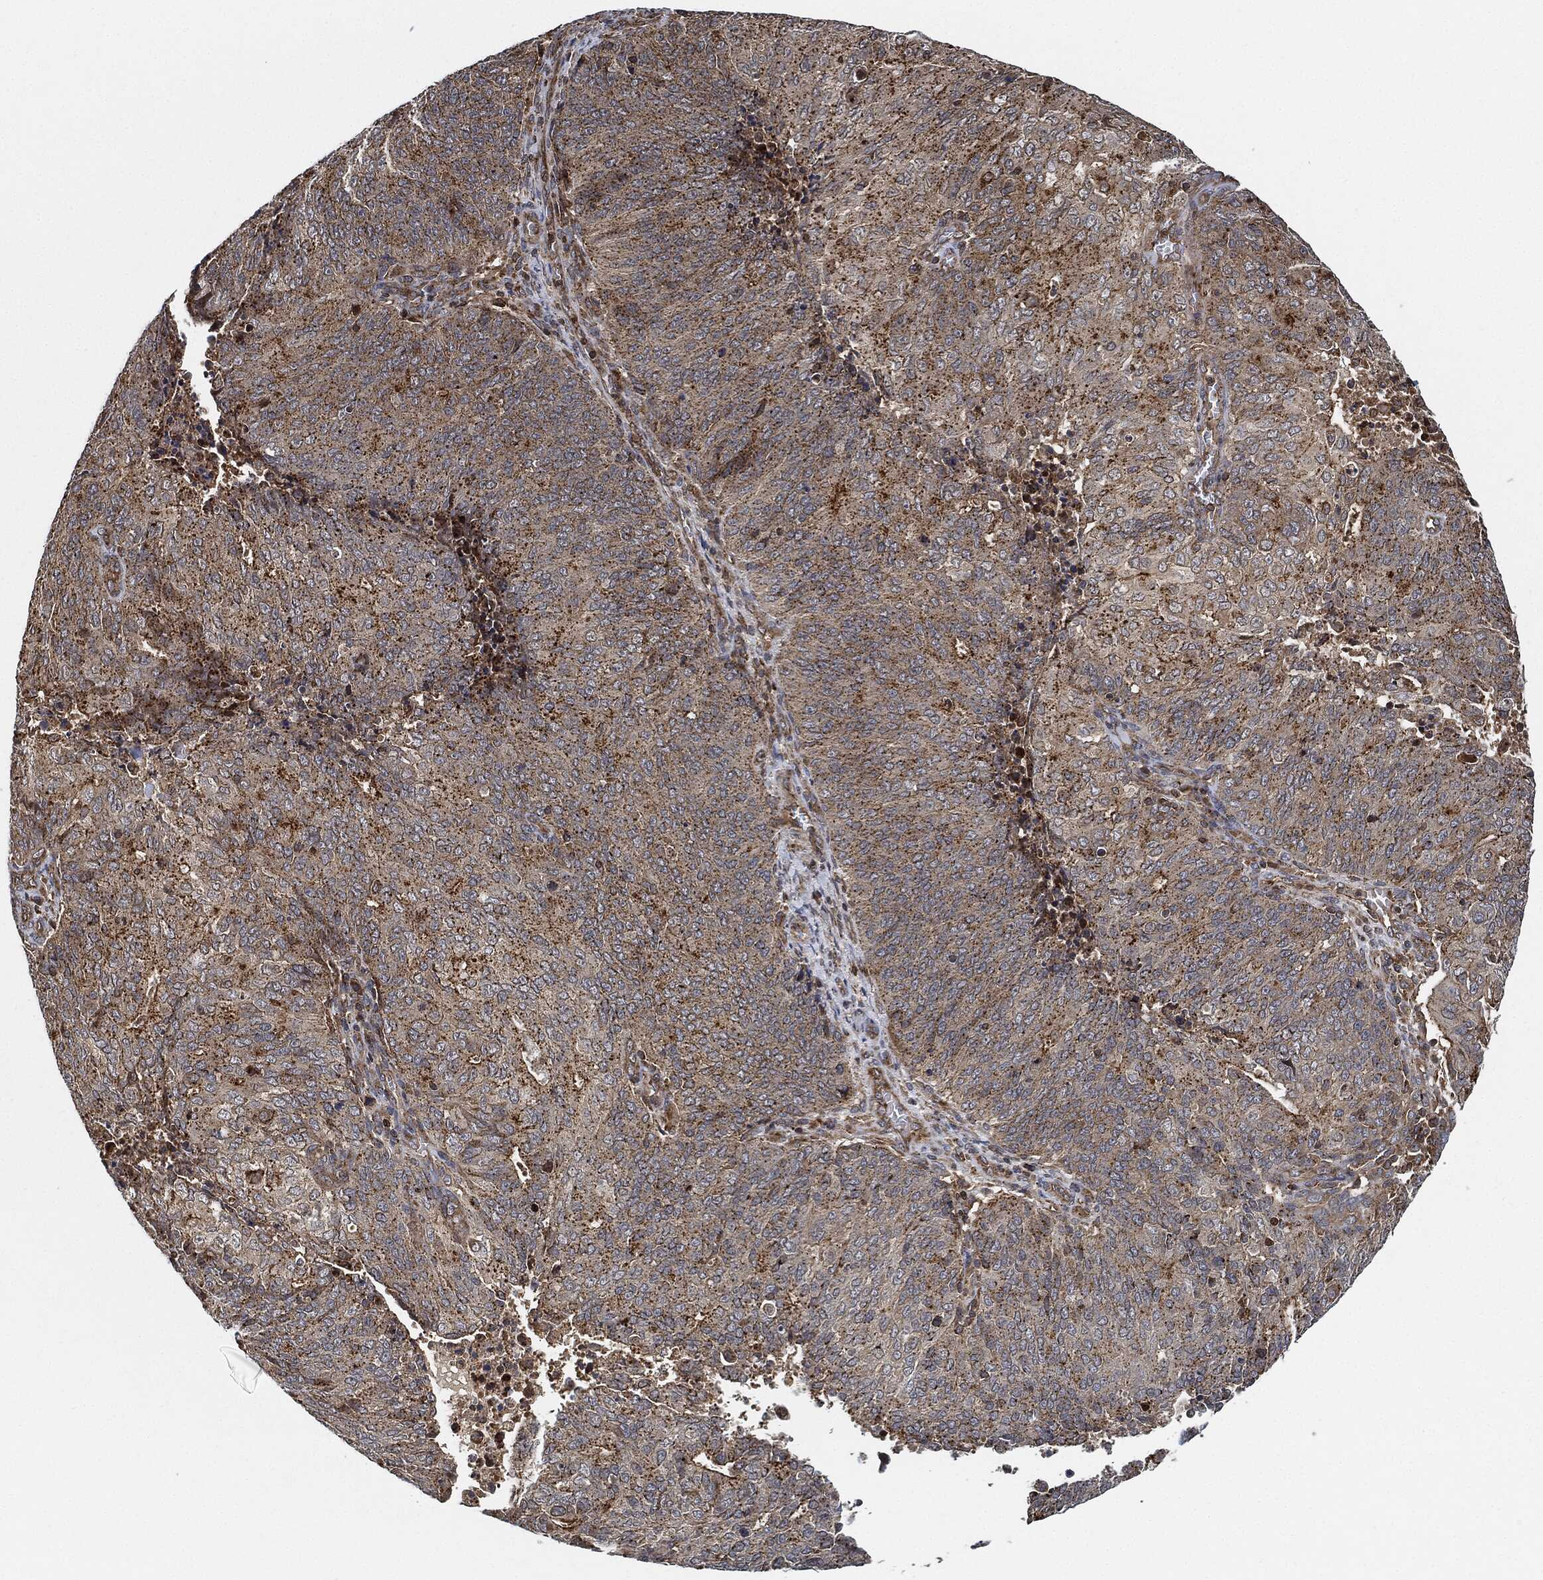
{"staining": {"intensity": "moderate", "quantity": "25%-75%", "location": "cytoplasmic/membranous"}, "tissue": "endometrial cancer", "cell_type": "Tumor cells", "image_type": "cancer", "snomed": [{"axis": "morphology", "description": "Adenocarcinoma, NOS"}, {"axis": "topography", "description": "Endometrium"}], "caption": "Adenocarcinoma (endometrial) stained with a brown dye demonstrates moderate cytoplasmic/membranous positive staining in approximately 25%-75% of tumor cells.", "gene": "MAP3K3", "patient": {"sex": "female", "age": 82}}